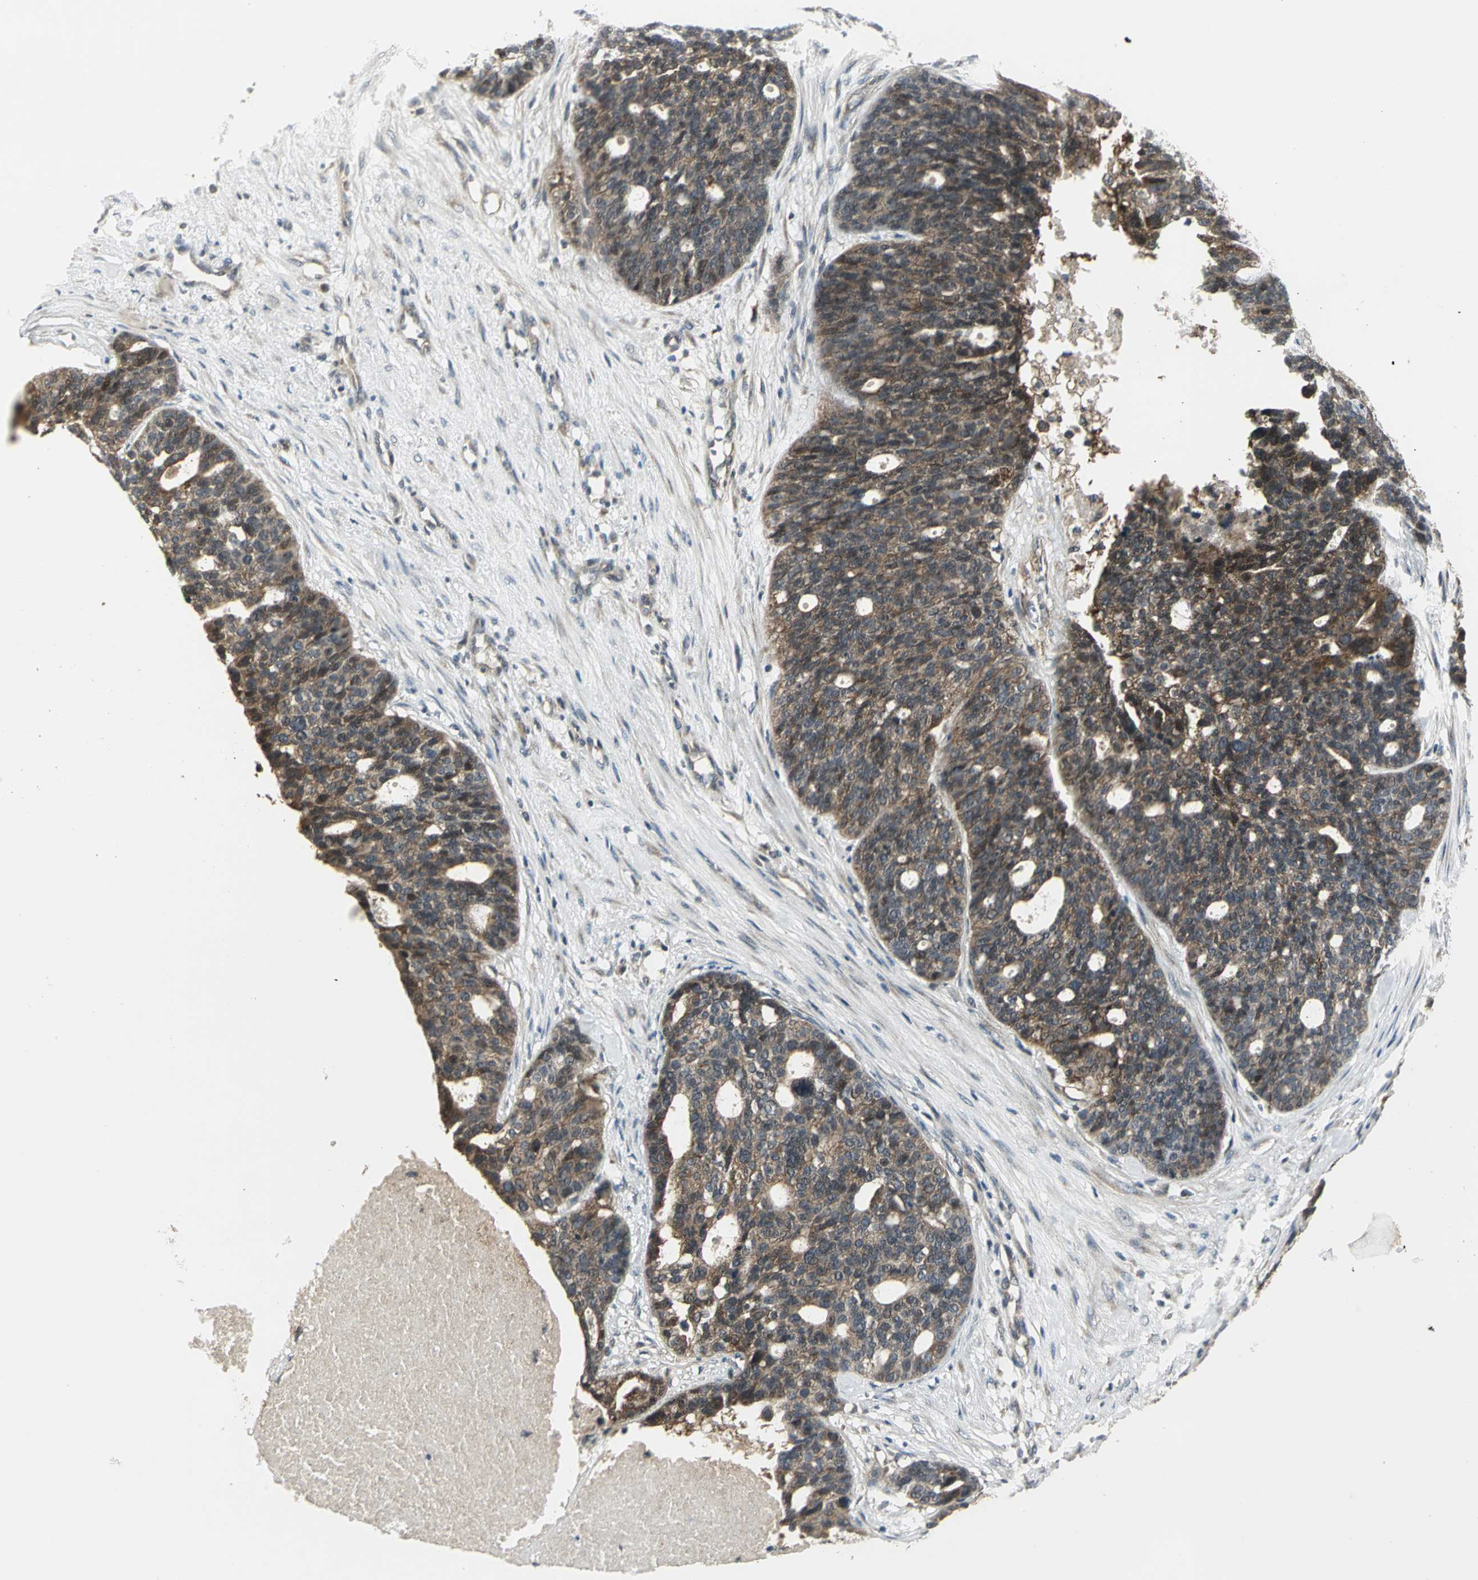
{"staining": {"intensity": "moderate", "quantity": ">75%", "location": "cytoplasmic/membranous"}, "tissue": "ovarian cancer", "cell_type": "Tumor cells", "image_type": "cancer", "snomed": [{"axis": "morphology", "description": "Cystadenocarcinoma, serous, NOS"}, {"axis": "topography", "description": "Ovary"}], "caption": "IHC staining of ovarian cancer, which reveals medium levels of moderate cytoplasmic/membranous positivity in about >75% of tumor cells indicating moderate cytoplasmic/membranous protein expression. The staining was performed using DAB (brown) for protein detection and nuclei were counterstained in hematoxylin (blue).", "gene": "MAPK8IP3", "patient": {"sex": "female", "age": 59}}